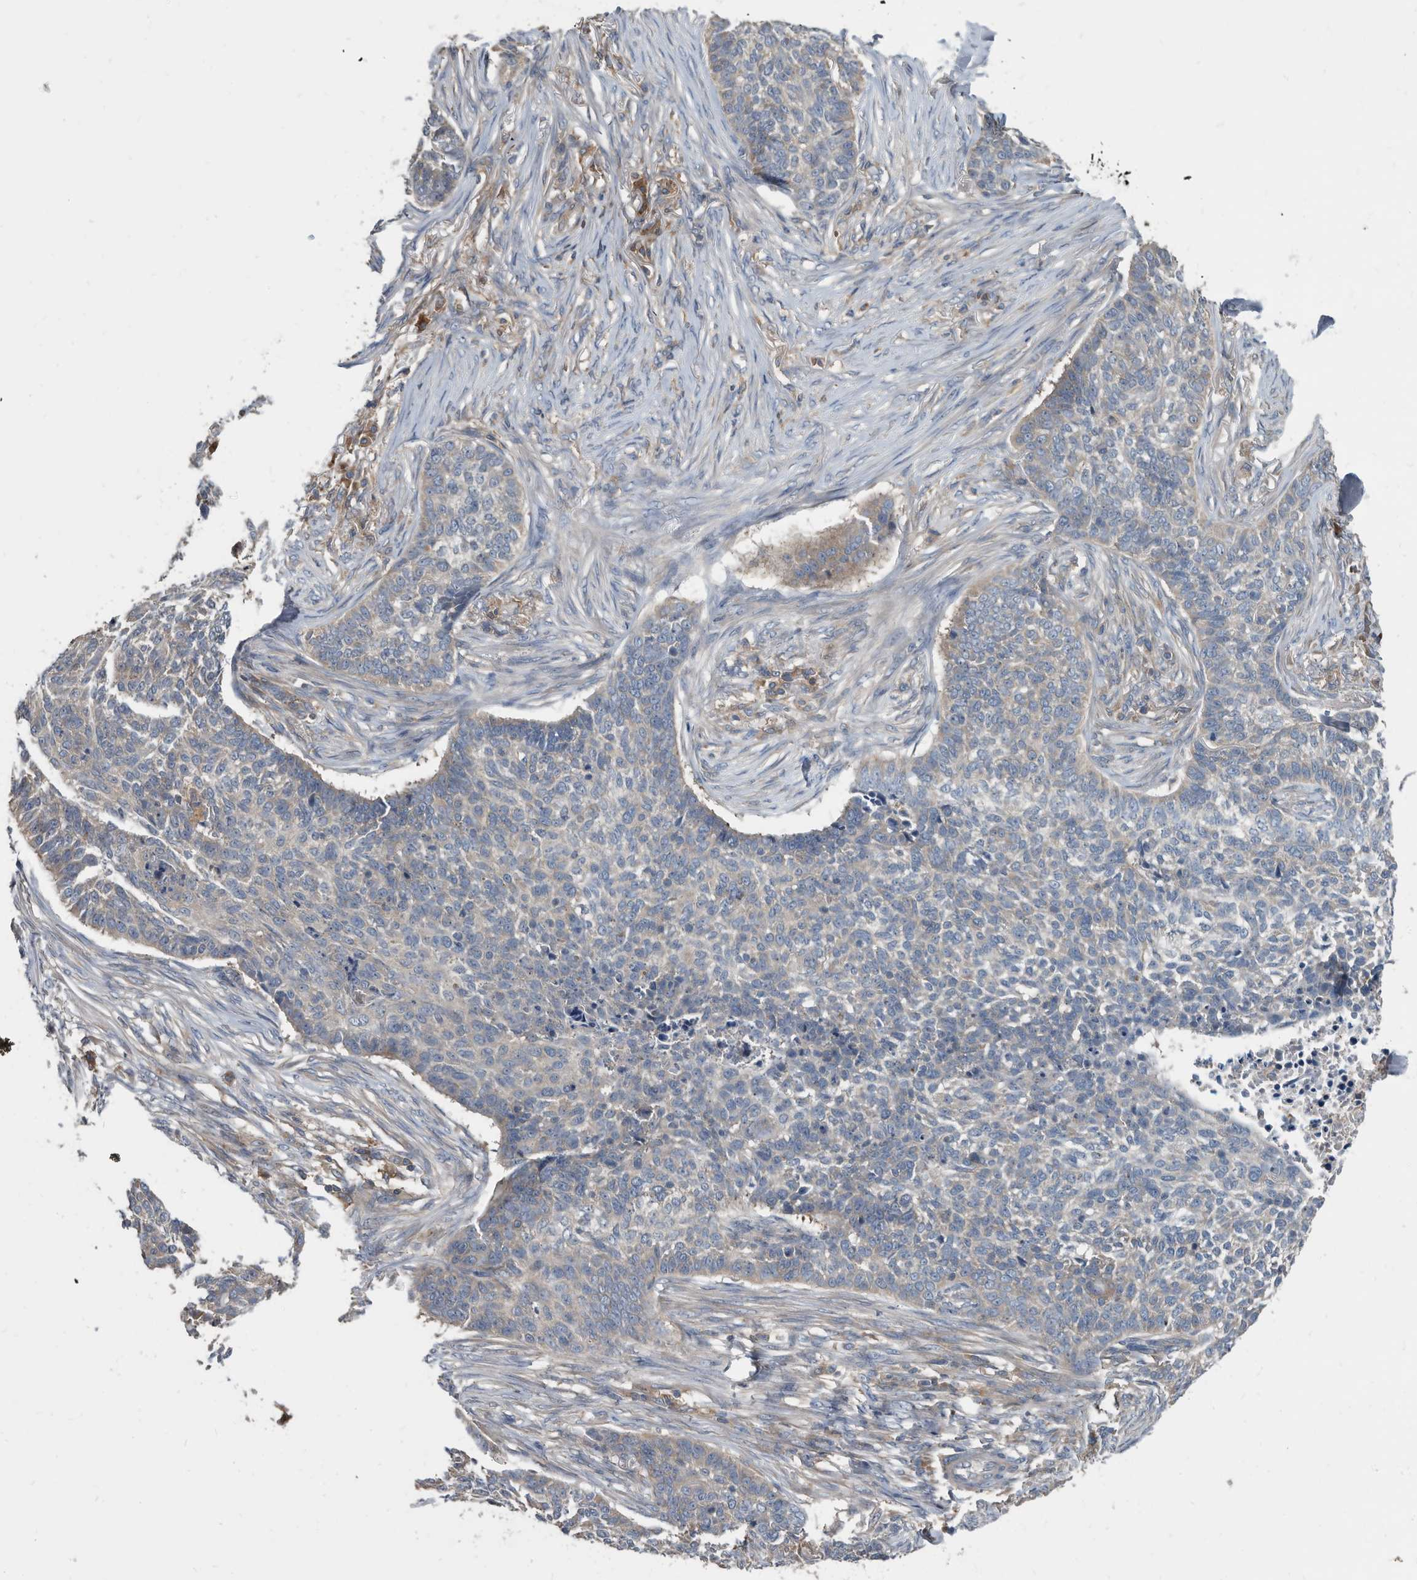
{"staining": {"intensity": "negative", "quantity": "none", "location": "none"}, "tissue": "skin cancer", "cell_type": "Tumor cells", "image_type": "cancer", "snomed": [{"axis": "morphology", "description": "Basal cell carcinoma"}, {"axis": "topography", "description": "Skin"}], "caption": "The histopathology image displays no significant positivity in tumor cells of skin cancer.", "gene": "APEH", "patient": {"sex": "male", "age": 85}}